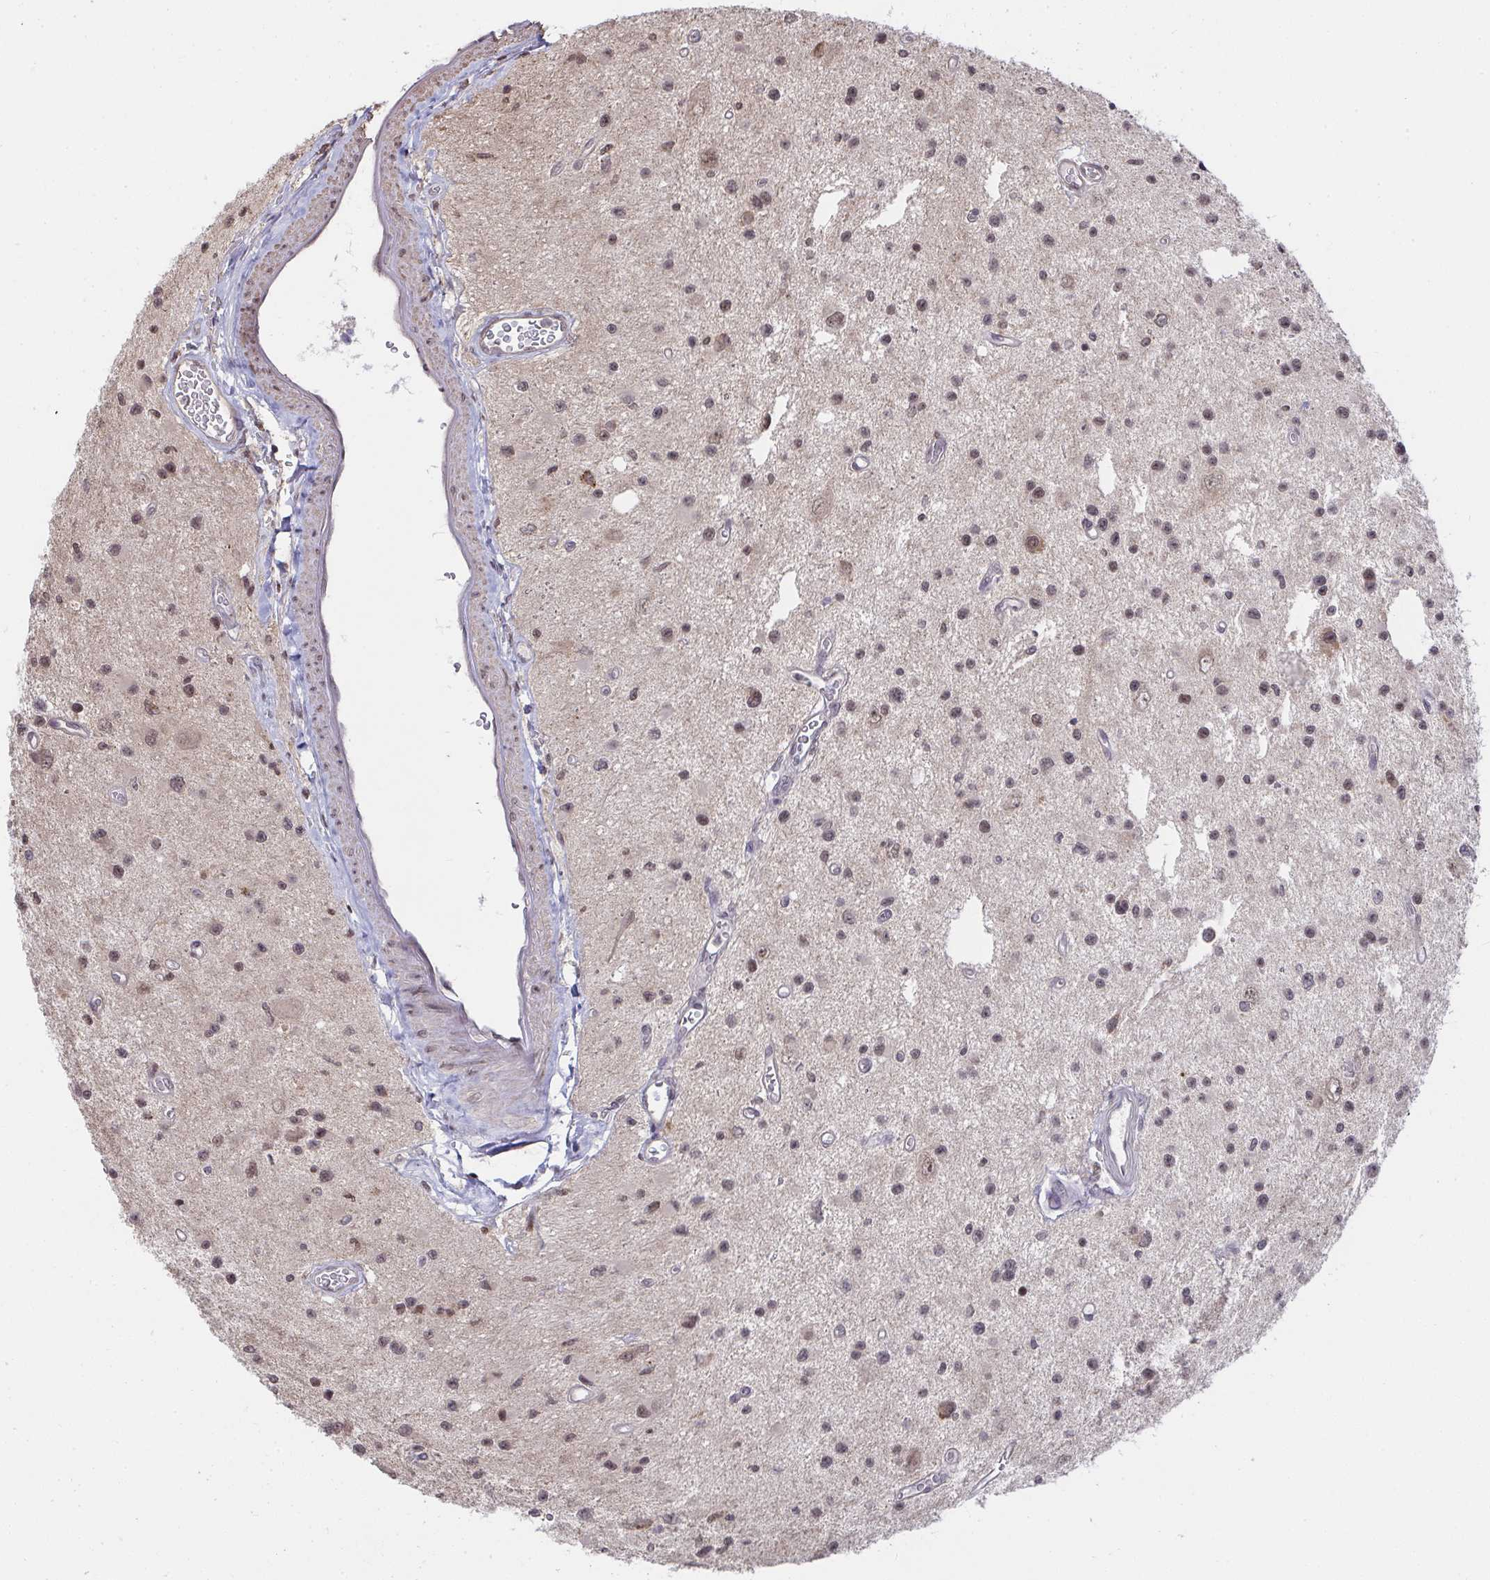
{"staining": {"intensity": "moderate", "quantity": ">75%", "location": "nuclear"}, "tissue": "glioma", "cell_type": "Tumor cells", "image_type": "cancer", "snomed": [{"axis": "morphology", "description": "Glioma, malignant, Low grade"}, {"axis": "topography", "description": "Brain"}], "caption": "Malignant glioma (low-grade) stained for a protein exhibits moderate nuclear positivity in tumor cells. The protein of interest is shown in brown color, while the nuclei are stained blue.", "gene": "SAP30", "patient": {"sex": "male", "age": 43}}